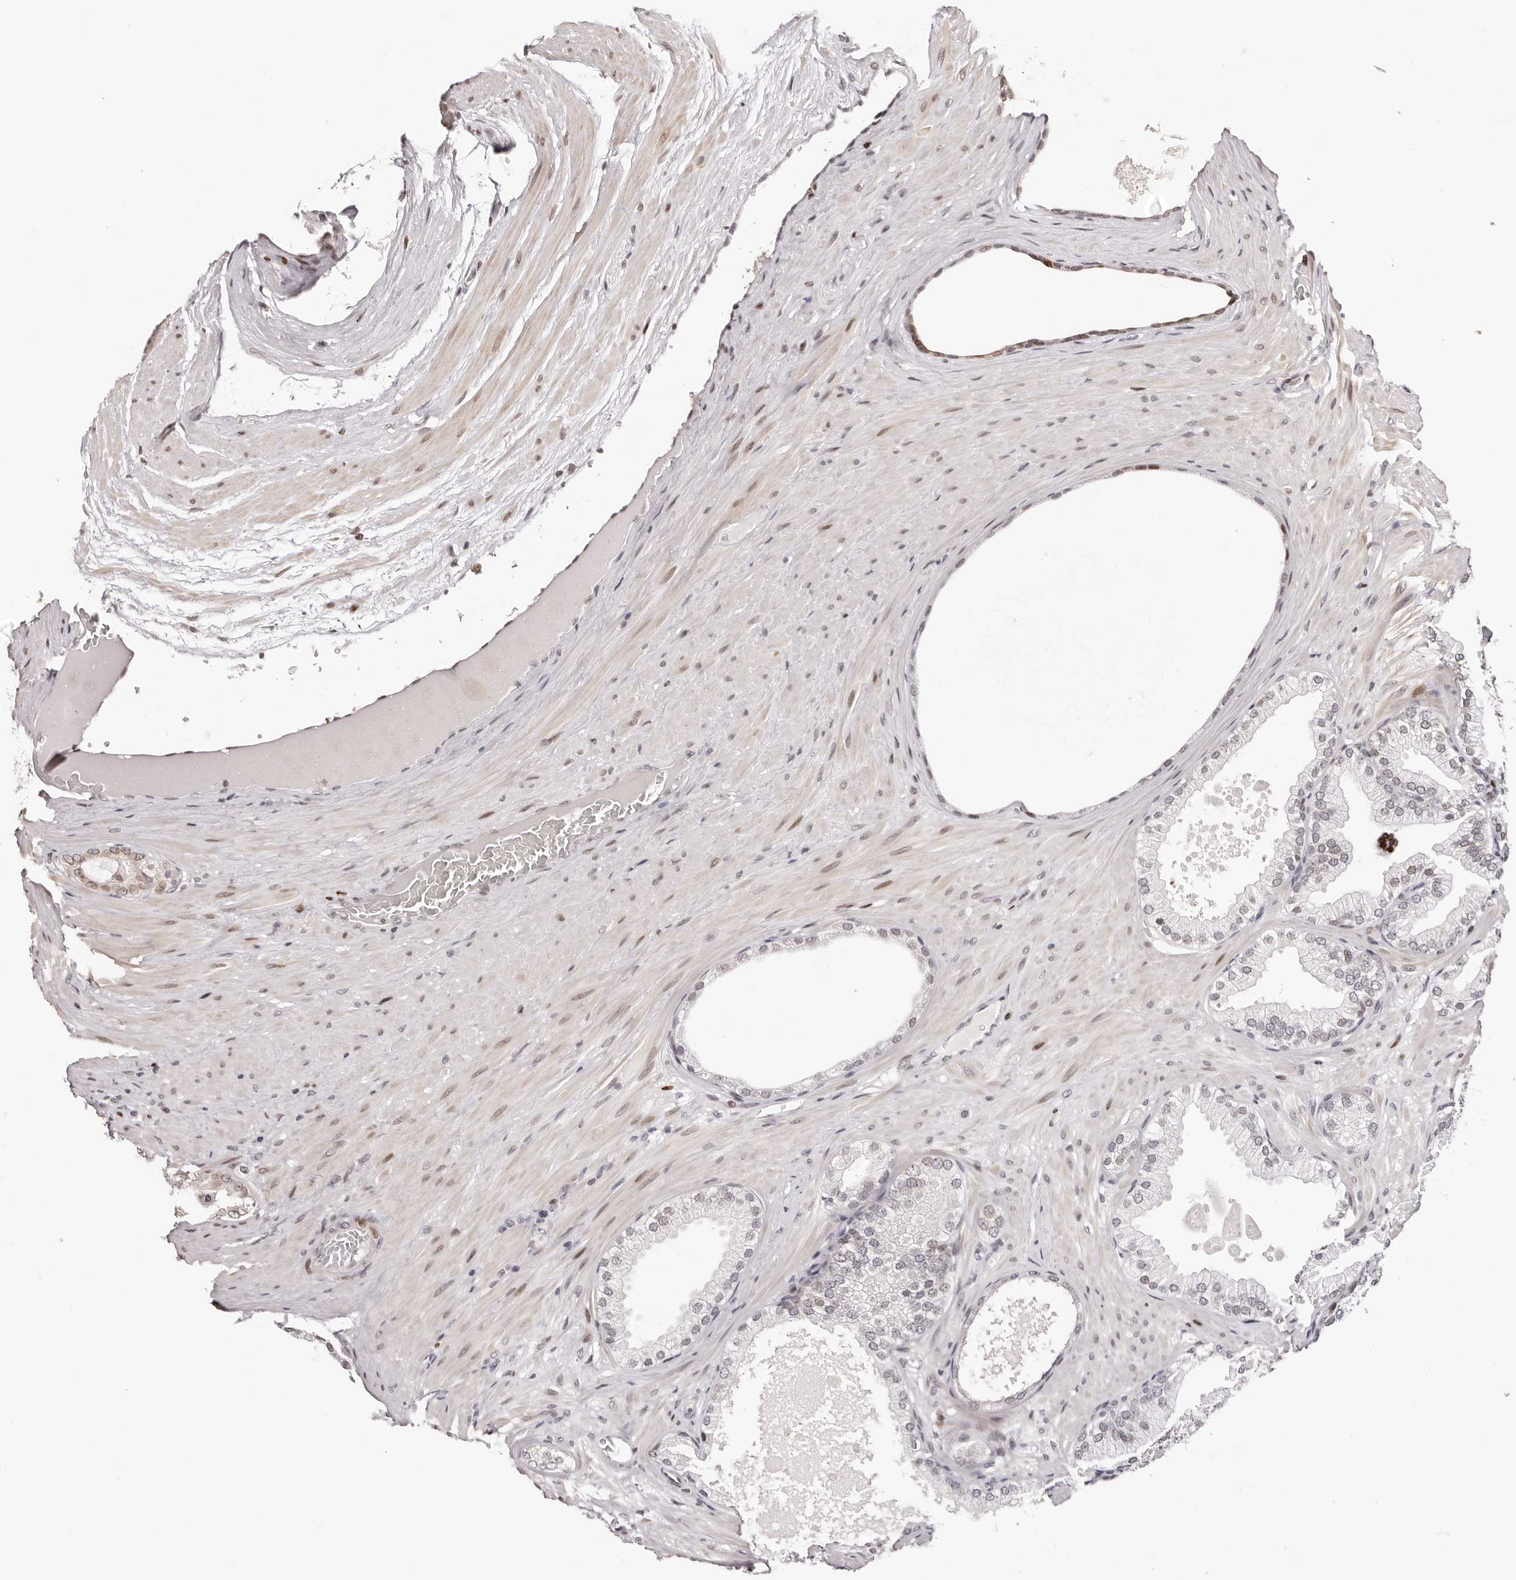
{"staining": {"intensity": "weak", "quantity": "<25%", "location": "nuclear"}, "tissue": "prostate cancer", "cell_type": "Tumor cells", "image_type": "cancer", "snomed": [{"axis": "morphology", "description": "Adenocarcinoma, Low grade"}, {"axis": "topography", "description": "Prostate"}], "caption": "The histopathology image exhibits no significant staining in tumor cells of prostate low-grade adenocarcinoma.", "gene": "NUP153", "patient": {"sex": "male", "age": 63}}